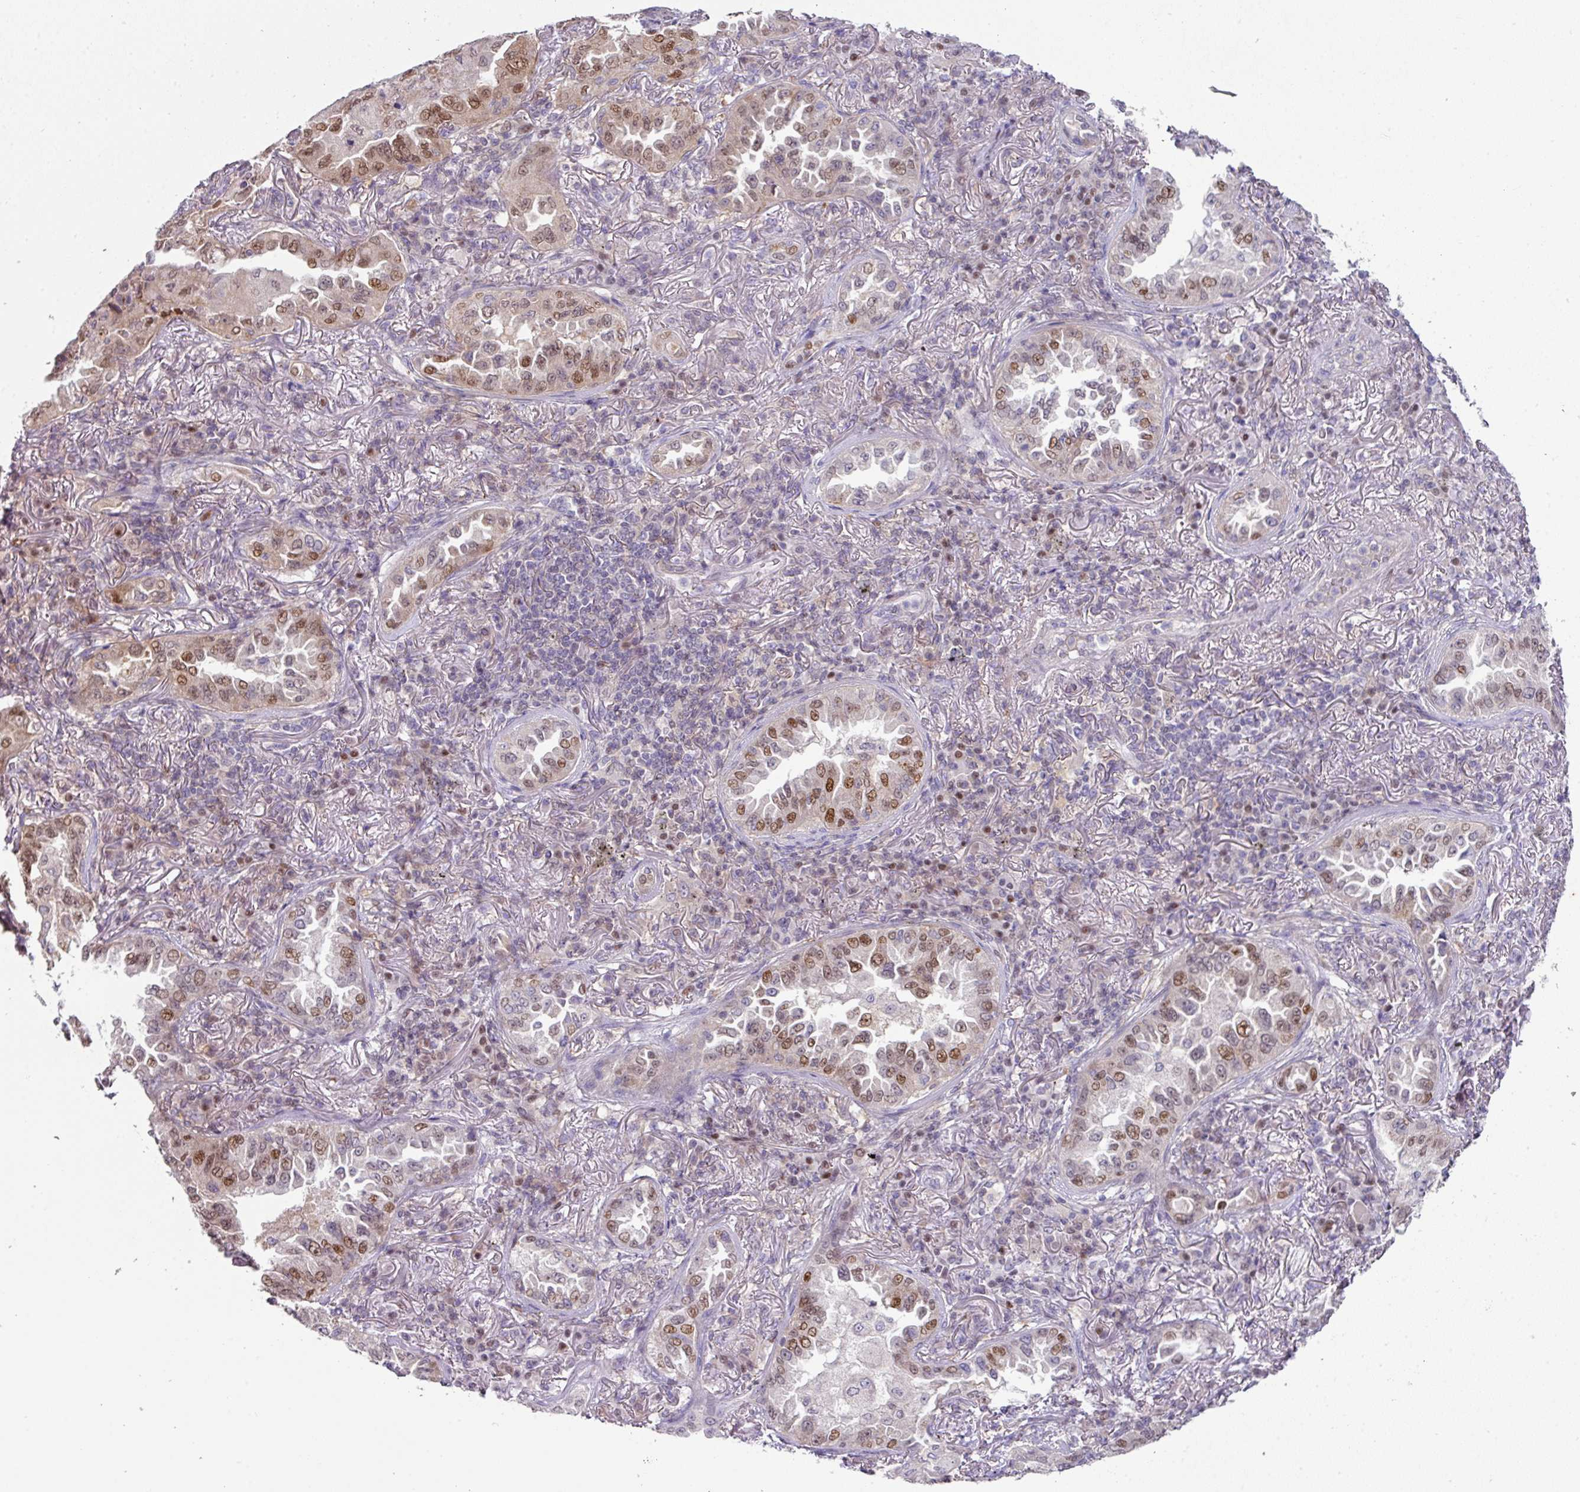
{"staining": {"intensity": "moderate", "quantity": ">75%", "location": "nuclear"}, "tissue": "lung cancer", "cell_type": "Tumor cells", "image_type": "cancer", "snomed": [{"axis": "morphology", "description": "Adenocarcinoma, NOS"}, {"axis": "topography", "description": "Lung"}], "caption": "Immunohistochemistry of human adenocarcinoma (lung) demonstrates medium levels of moderate nuclear staining in about >75% of tumor cells.", "gene": "ANKRD18A", "patient": {"sex": "female", "age": 69}}